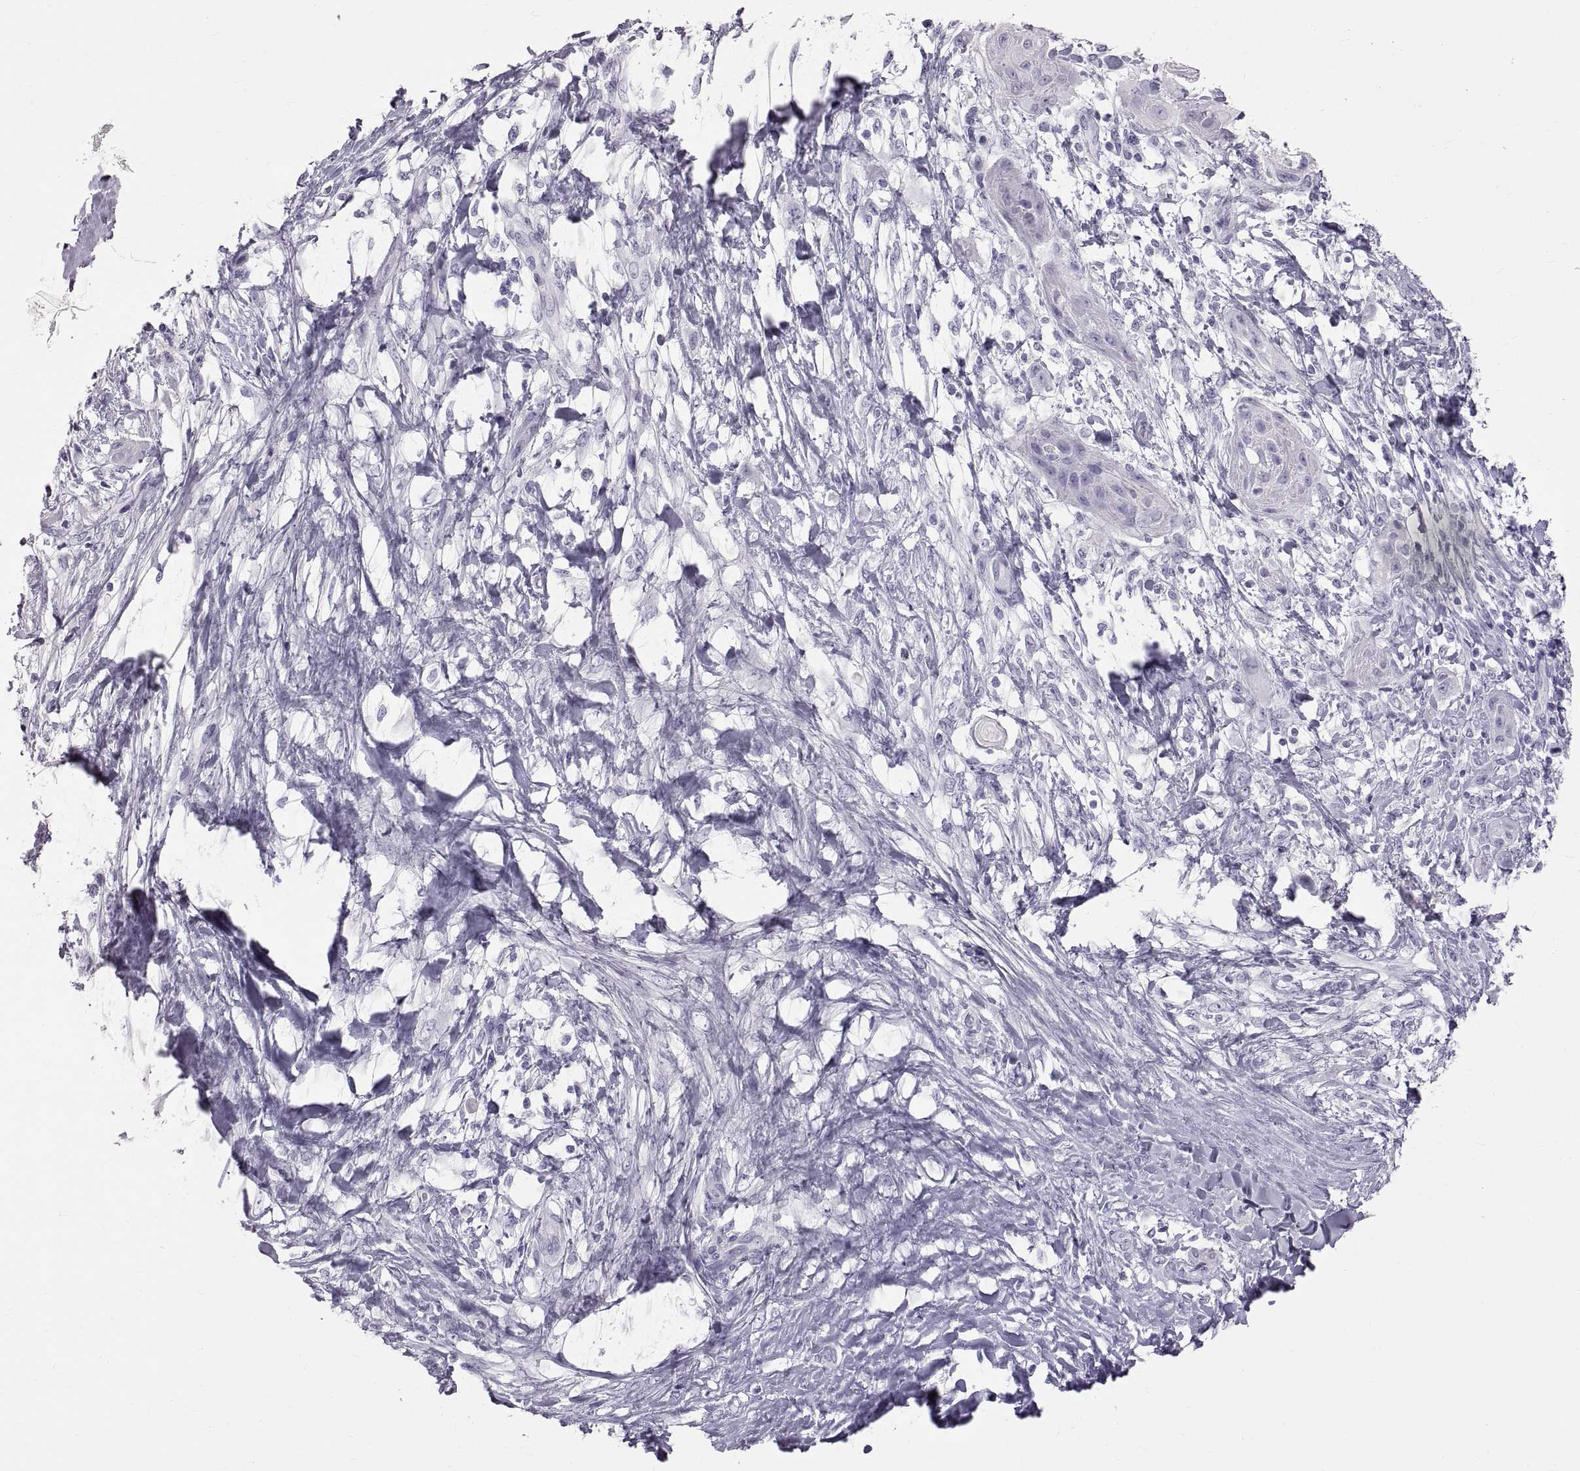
{"staining": {"intensity": "negative", "quantity": "none", "location": "none"}, "tissue": "skin cancer", "cell_type": "Tumor cells", "image_type": "cancer", "snomed": [{"axis": "morphology", "description": "Squamous cell carcinoma, NOS"}, {"axis": "topography", "description": "Skin"}], "caption": "An immunohistochemistry histopathology image of squamous cell carcinoma (skin) is shown. There is no staining in tumor cells of squamous cell carcinoma (skin).", "gene": "WFDC8", "patient": {"sex": "male", "age": 62}}